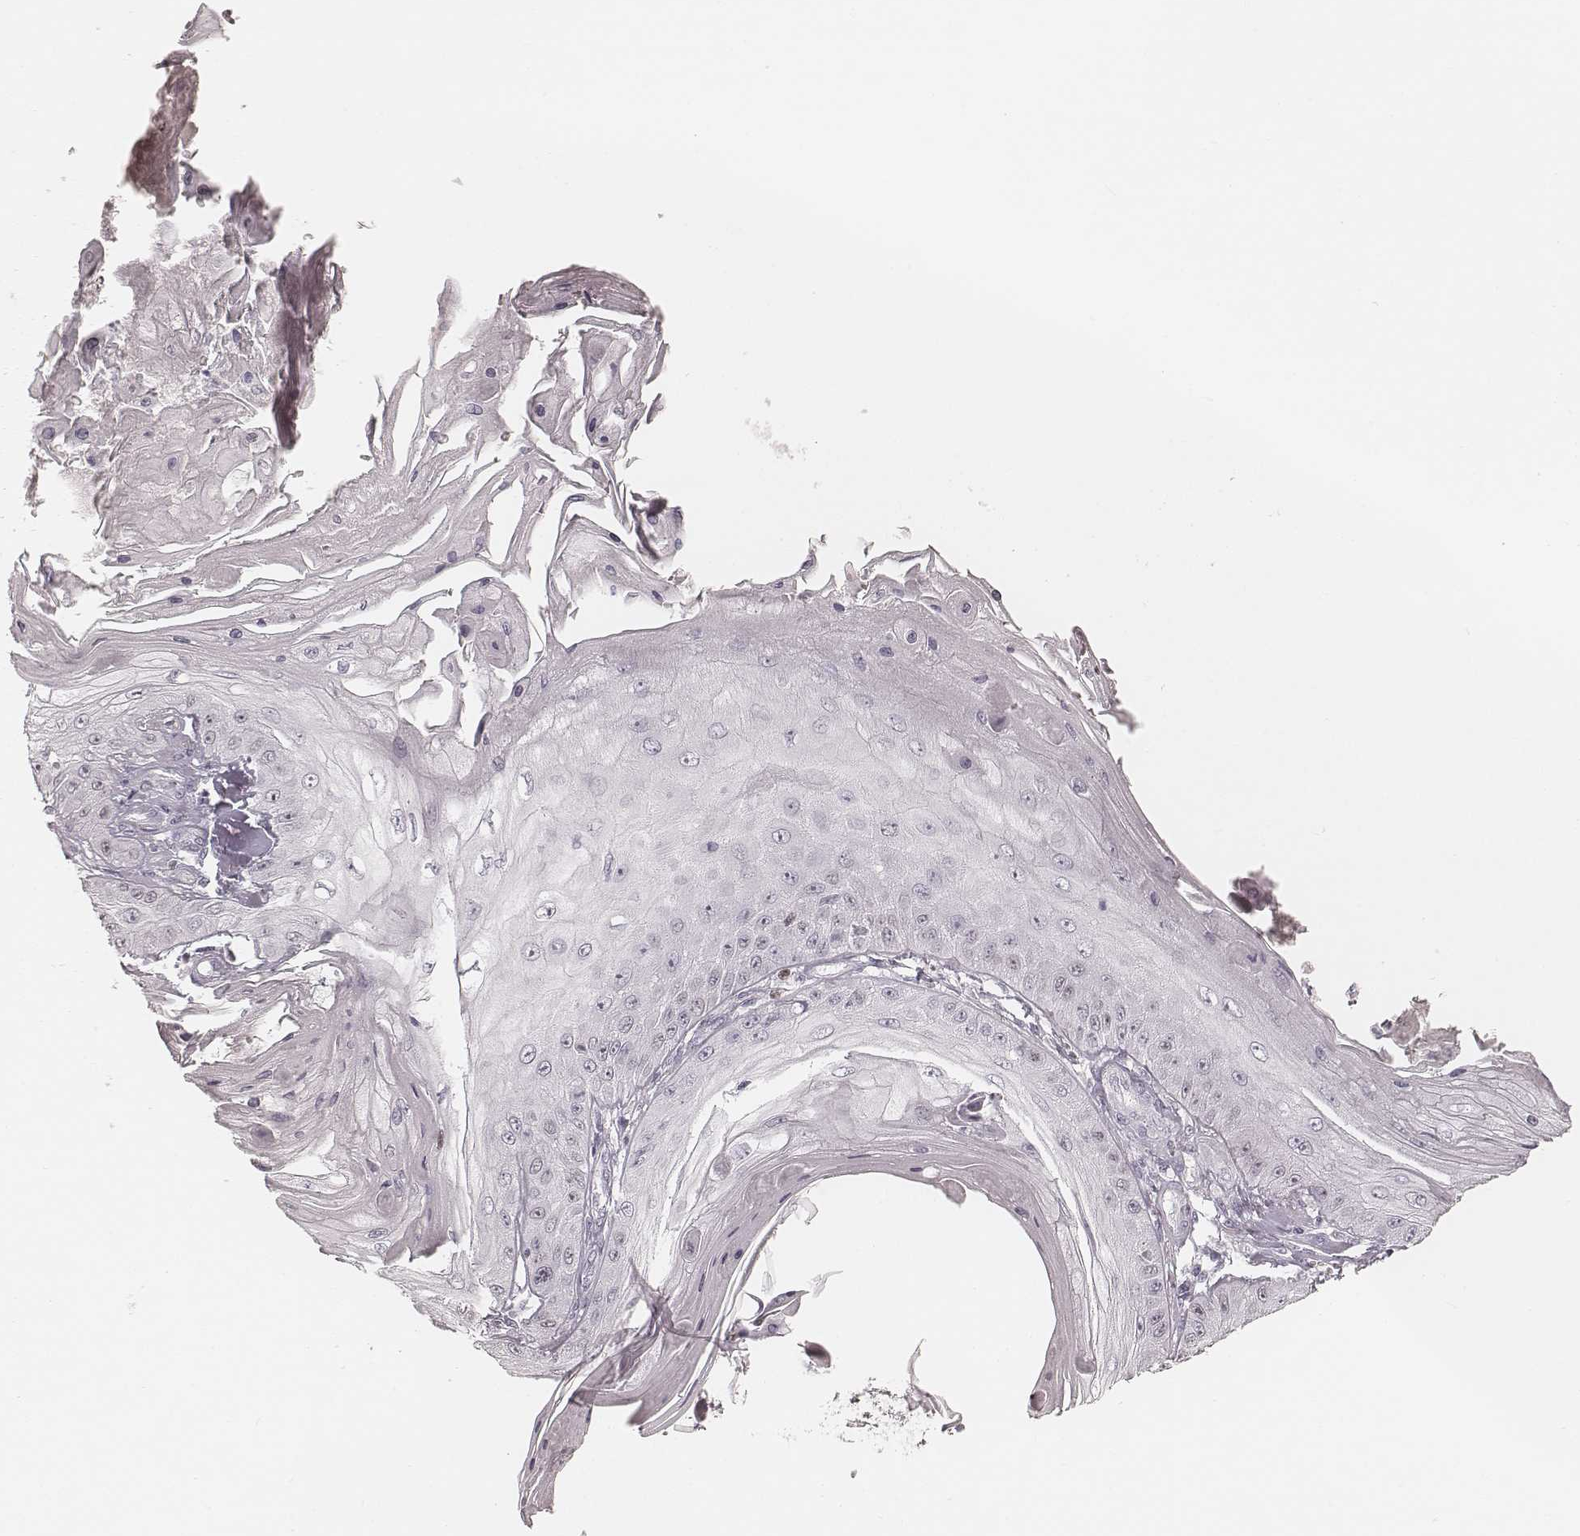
{"staining": {"intensity": "negative", "quantity": "none", "location": "none"}, "tissue": "skin cancer", "cell_type": "Tumor cells", "image_type": "cancer", "snomed": [{"axis": "morphology", "description": "Squamous cell carcinoma, NOS"}, {"axis": "topography", "description": "Skin"}], "caption": "Human skin cancer (squamous cell carcinoma) stained for a protein using immunohistochemistry exhibits no staining in tumor cells.", "gene": "TEX37", "patient": {"sex": "male", "age": 70}}